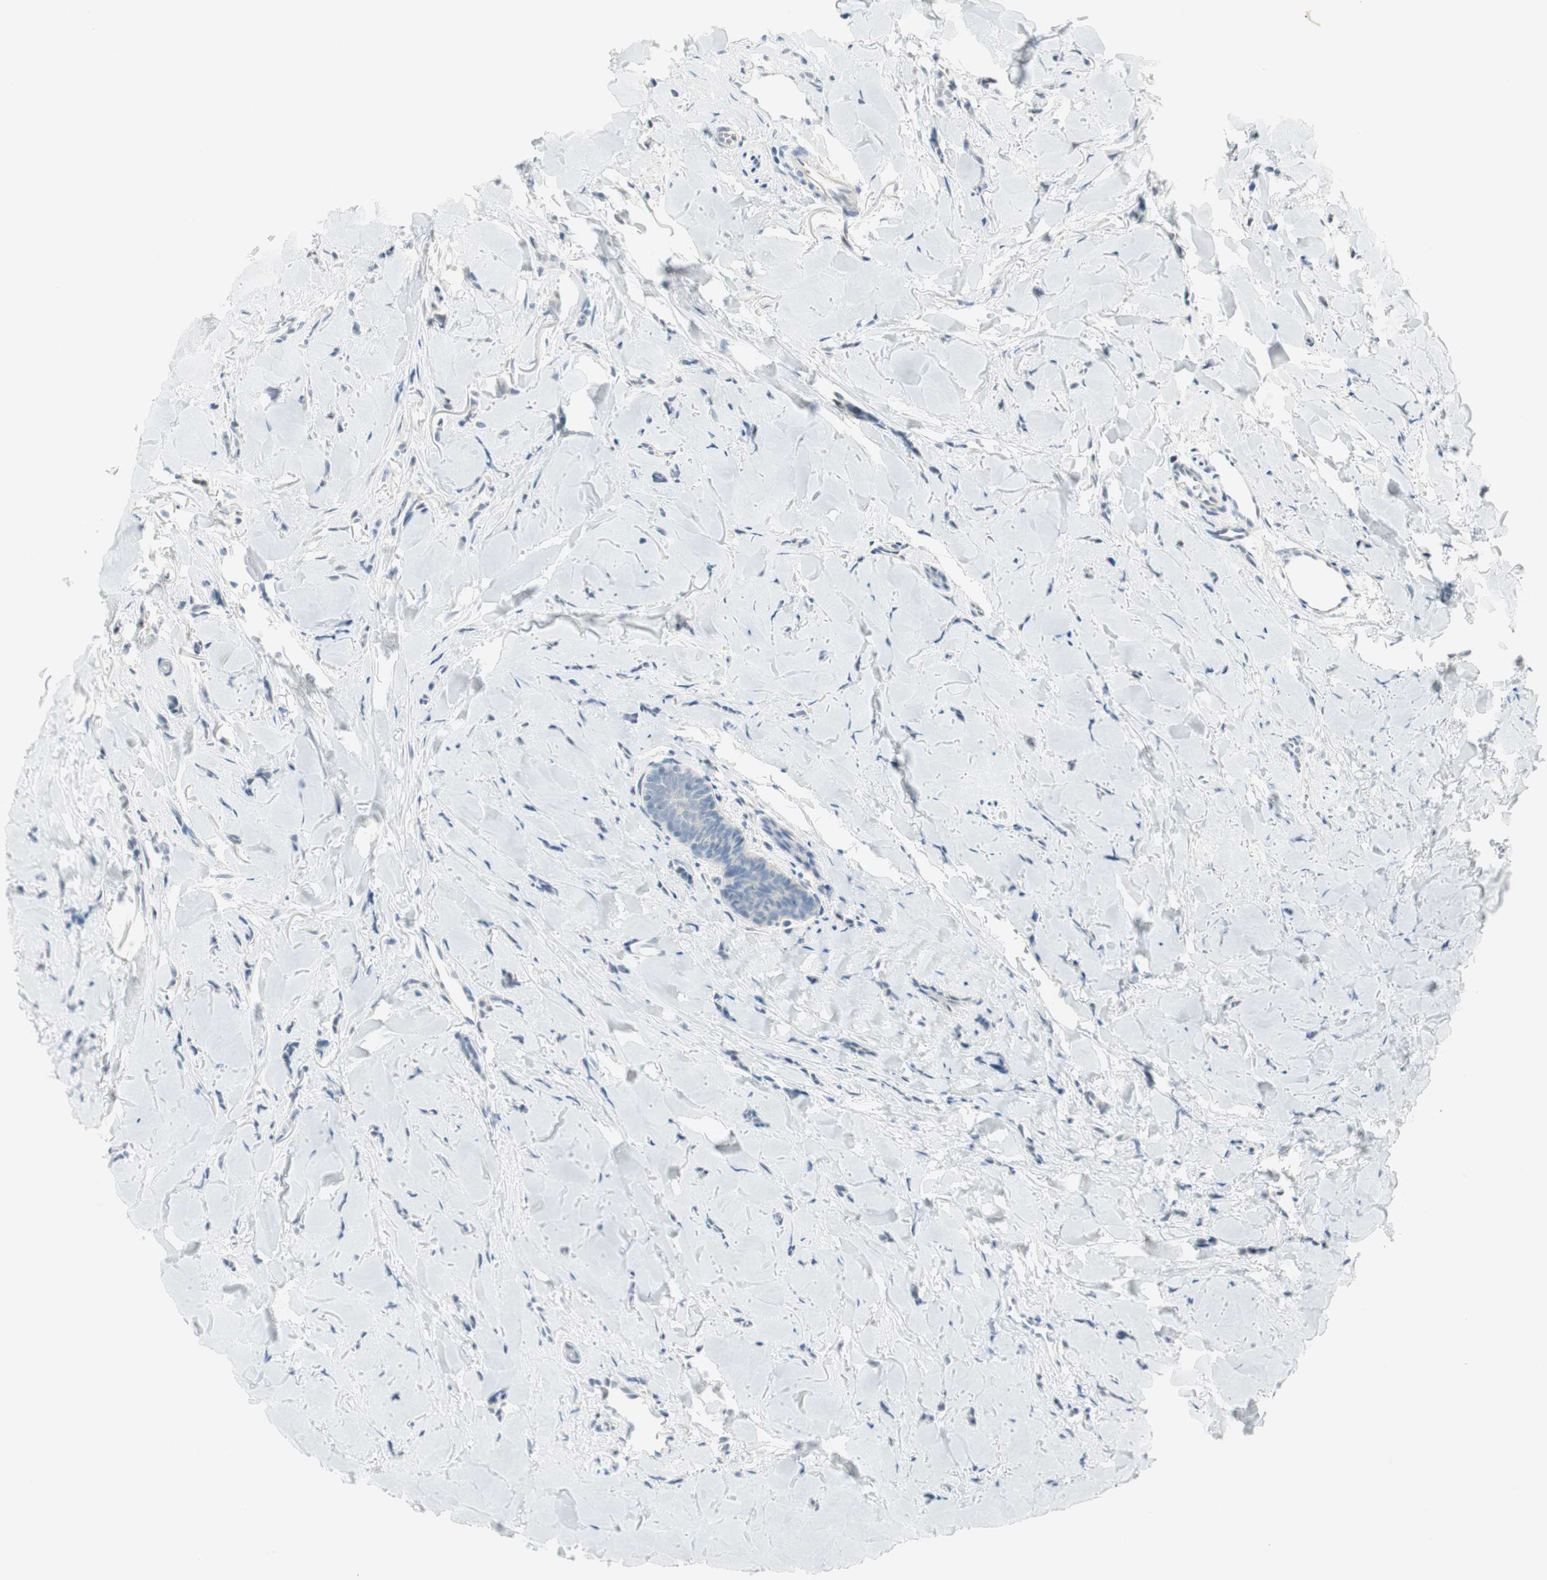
{"staining": {"intensity": "negative", "quantity": "none", "location": "none"}, "tissue": "breast cancer", "cell_type": "Tumor cells", "image_type": "cancer", "snomed": [{"axis": "morphology", "description": "Lobular carcinoma"}, {"axis": "topography", "description": "Skin"}, {"axis": "topography", "description": "Breast"}], "caption": "Immunohistochemistry (IHC) of human breast cancer (lobular carcinoma) shows no expression in tumor cells.", "gene": "MLLT10", "patient": {"sex": "female", "age": 46}}